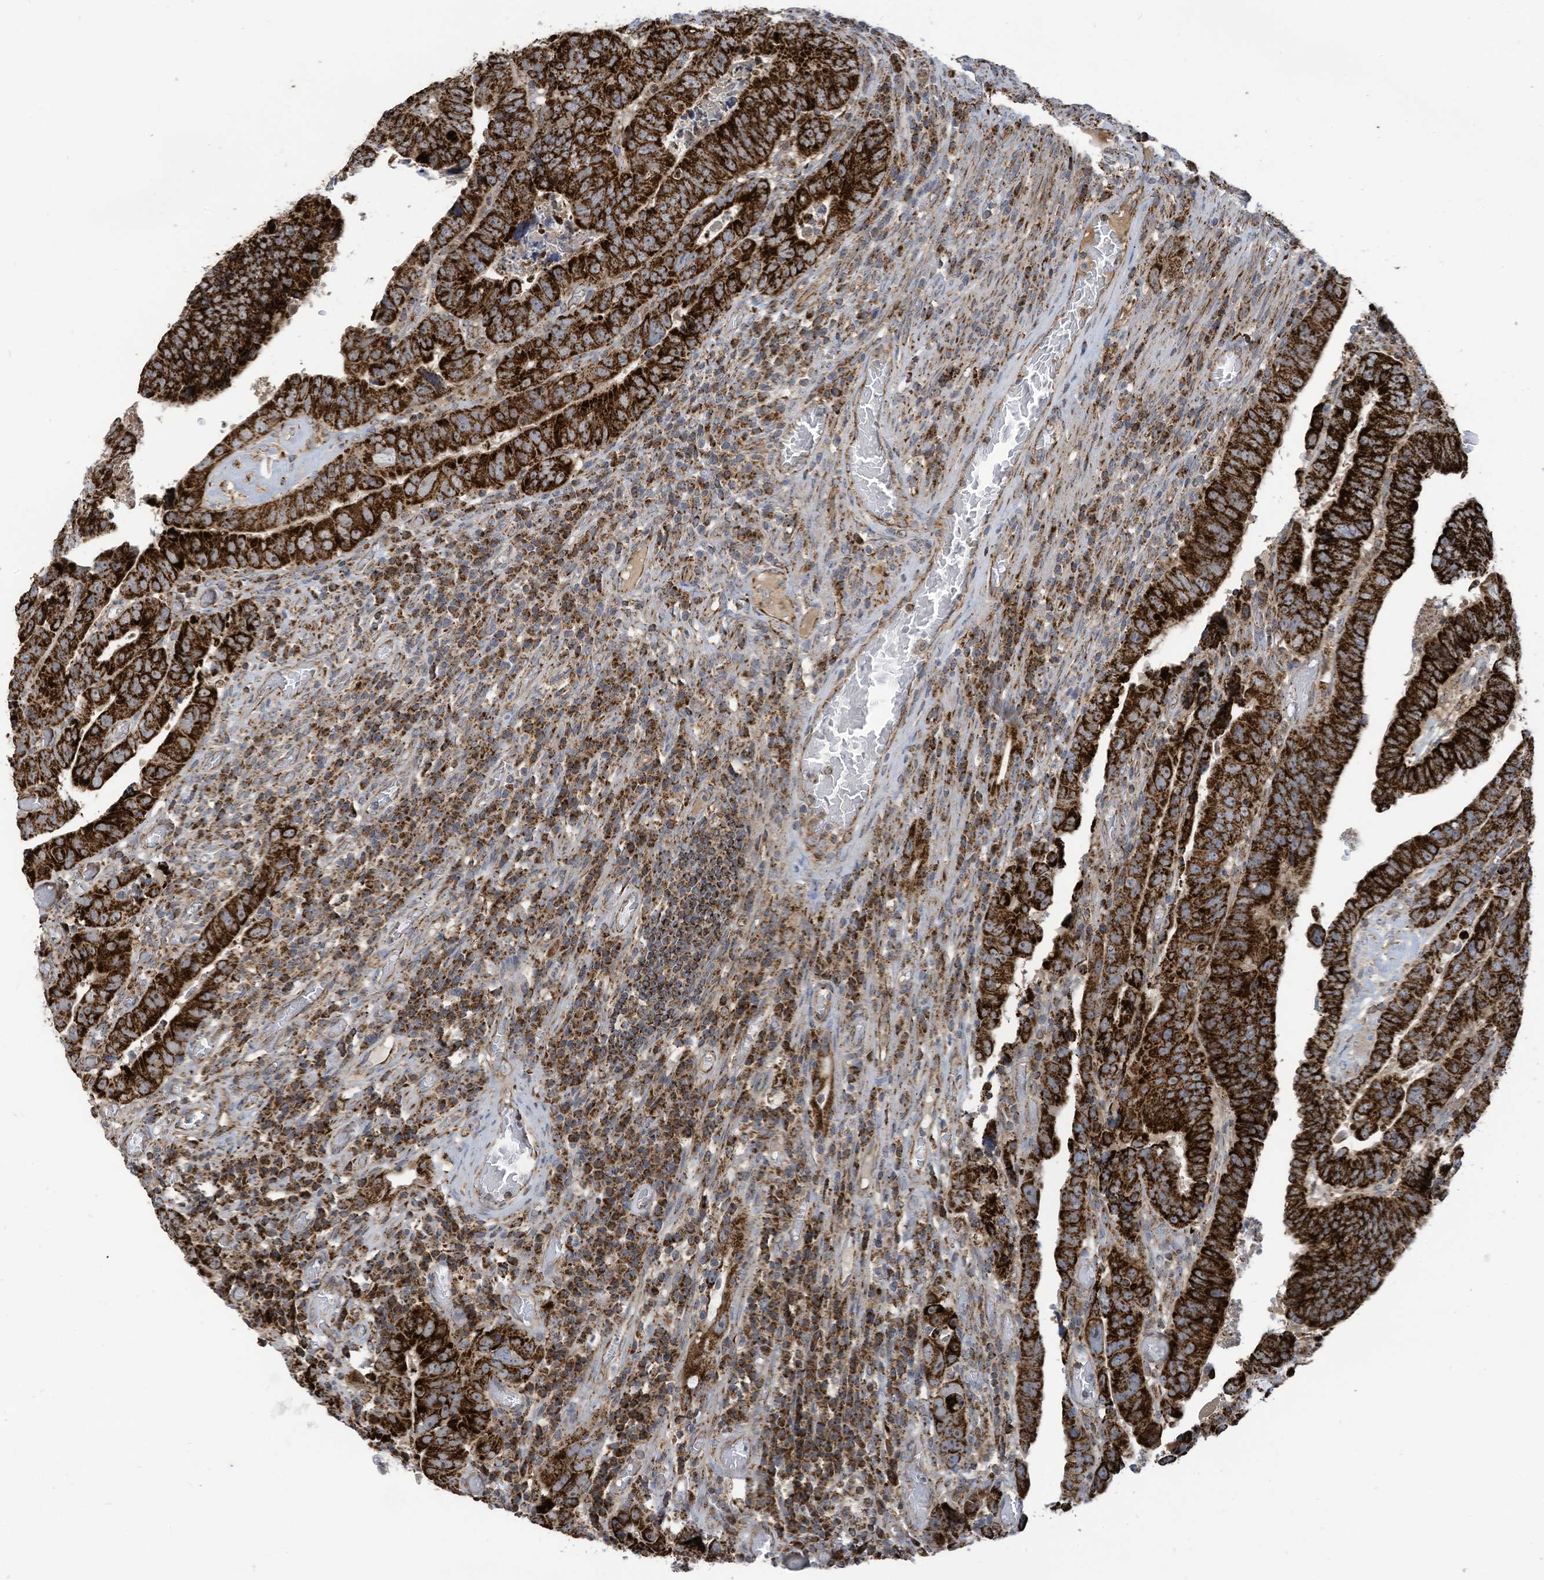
{"staining": {"intensity": "strong", "quantity": ">75%", "location": "cytoplasmic/membranous"}, "tissue": "colorectal cancer", "cell_type": "Tumor cells", "image_type": "cancer", "snomed": [{"axis": "morphology", "description": "Normal tissue, NOS"}, {"axis": "morphology", "description": "Adenocarcinoma, NOS"}, {"axis": "topography", "description": "Rectum"}], "caption": "Protein expression analysis of human adenocarcinoma (colorectal) reveals strong cytoplasmic/membranous staining in about >75% of tumor cells.", "gene": "COX10", "patient": {"sex": "female", "age": 65}}